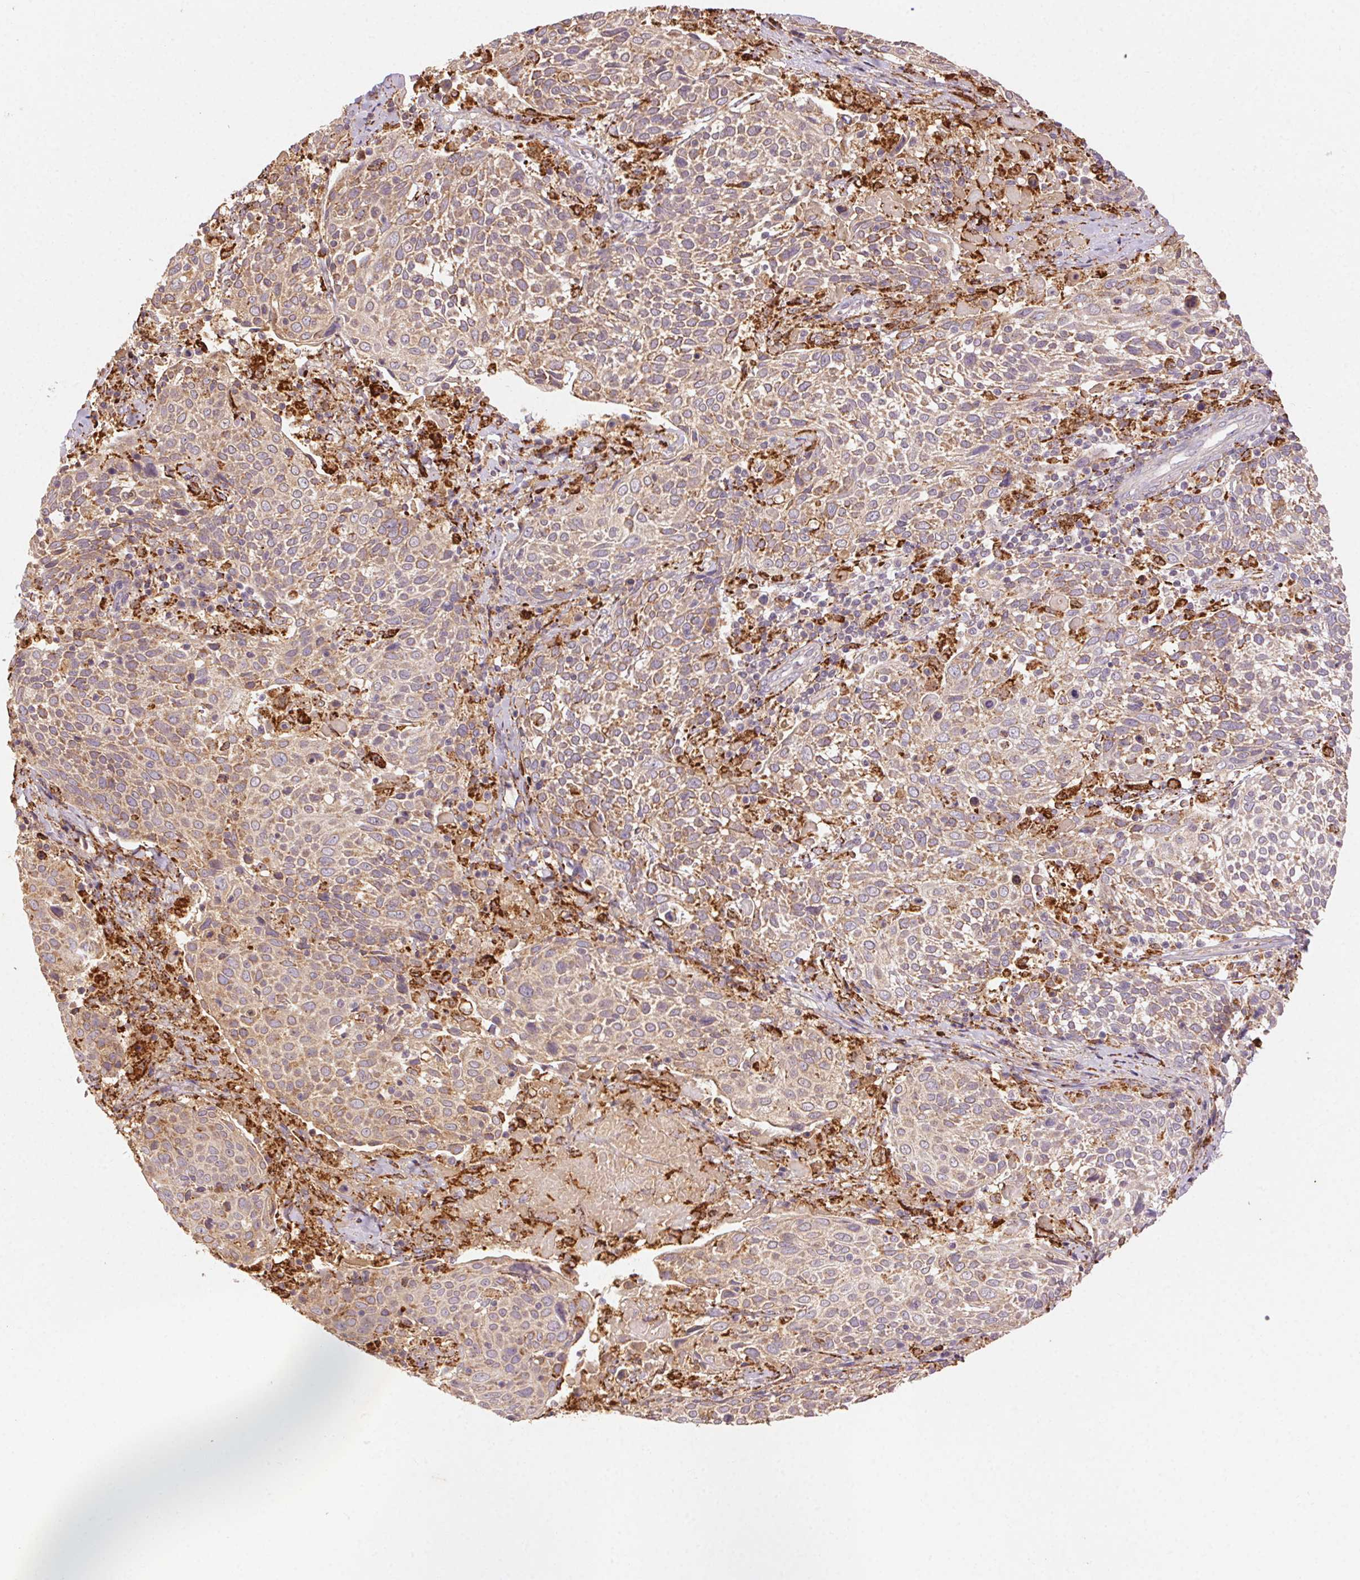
{"staining": {"intensity": "weak", "quantity": ">75%", "location": "cytoplasmic/membranous"}, "tissue": "cervical cancer", "cell_type": "Tumor cells", "image_type": "cancer", "snomed": [{"axis": "morphology", "description": "Squamous cell carcinoma, NOS"}, {"axis": "topography", "description": "Cervix"}], "caption": "Immunohistochemical staining of human cervical cancer shows weak cytoplasmic/membranous protein positivity in approximately >75% of tumor cells.", "gene": "FNBP1L", "patient": {"sex": "female", "age": 61}}